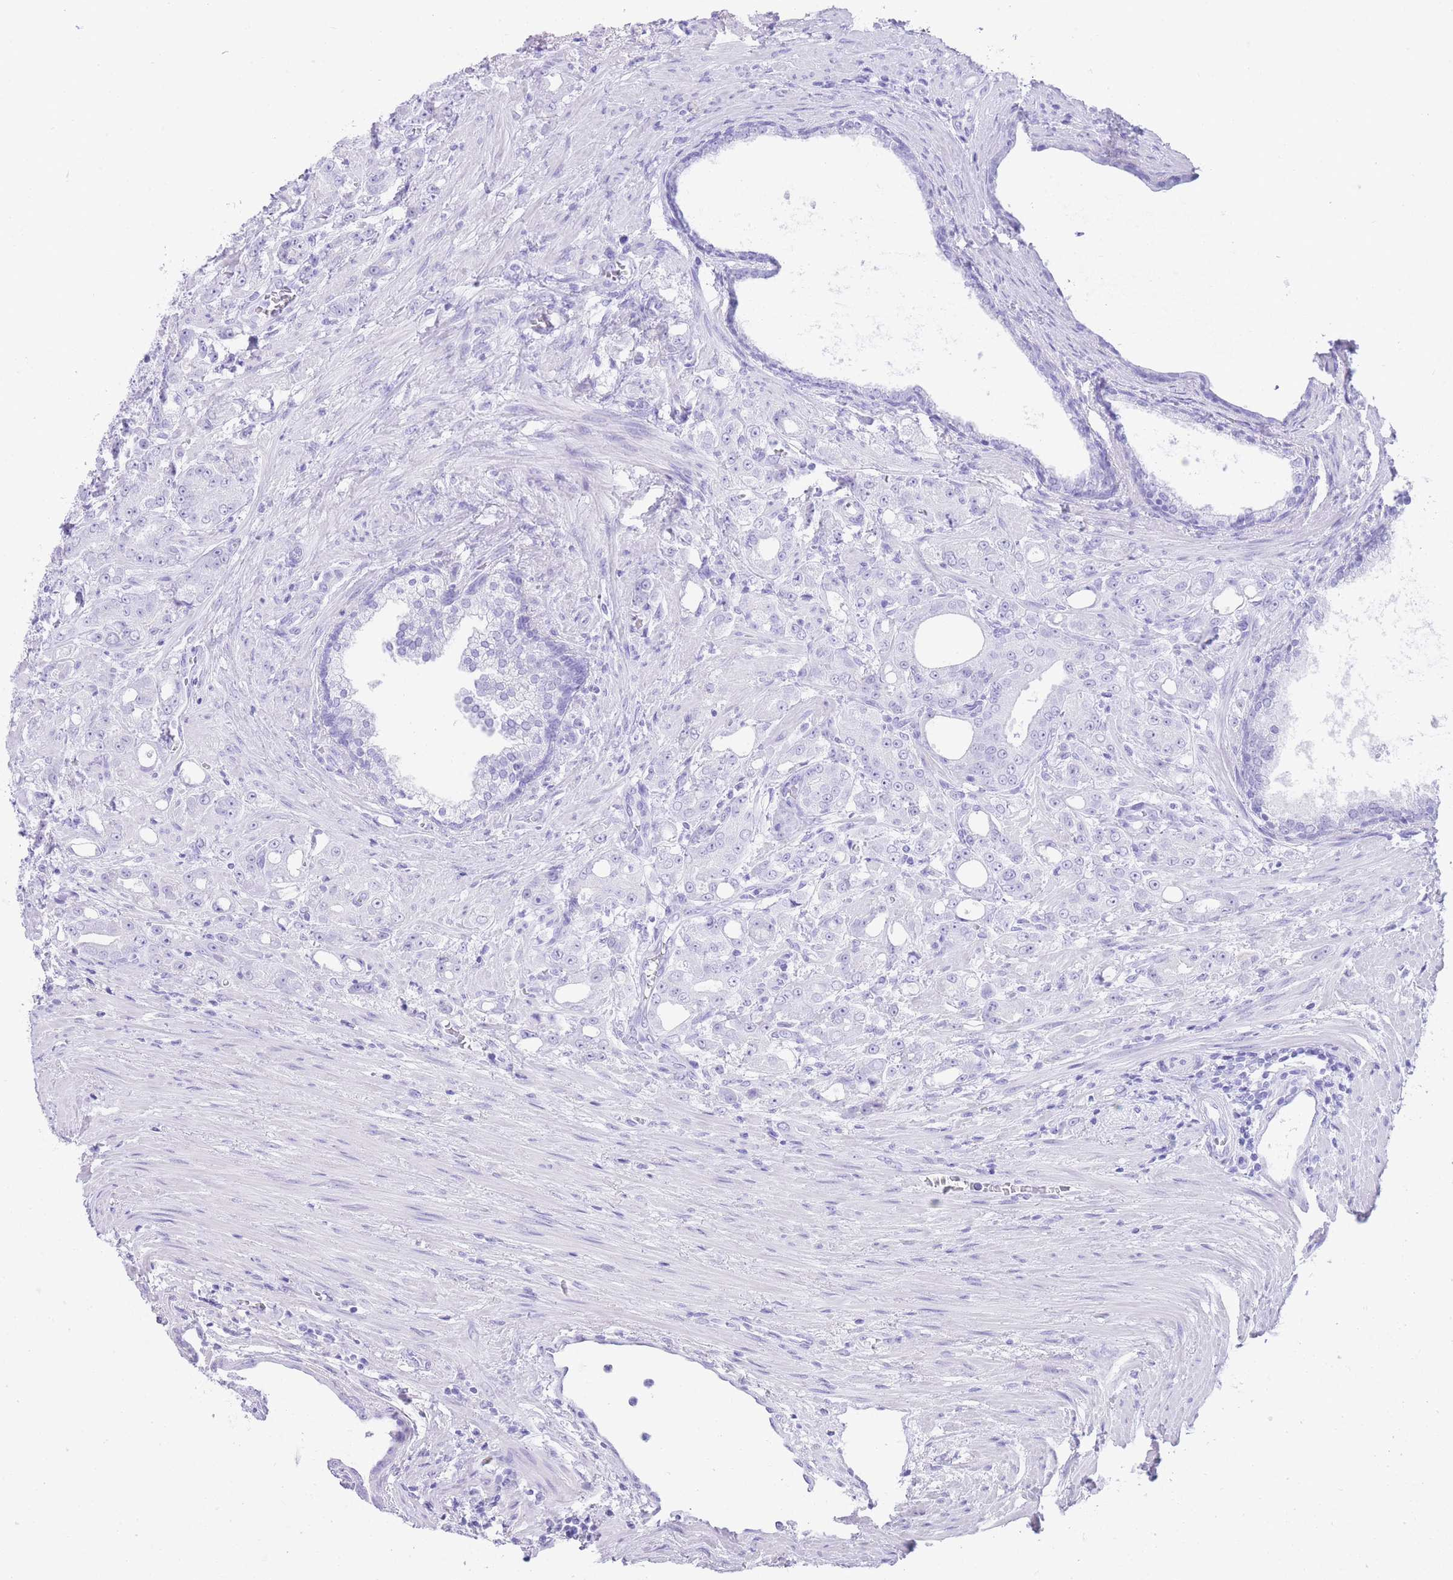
{"staining": {"intensity": "negative", "quantity": "none", "location": "none"}, "tissue": "prostate cancer", "cell_type": "Tumor cells", "image_type": "cancer", "snomed": [{"axis": "morphology", "description": "Adenocarcinoma, High grade"}, {"axis": "topography", "description": "Prostate"}], "caption": "Human prostate high-grade adenocarcinoma stained for a protein using immunohistochemistry displays no expression in tumor cells.", "gene": "ELOA2", "patient": {"sex": "male", "age": 69}}